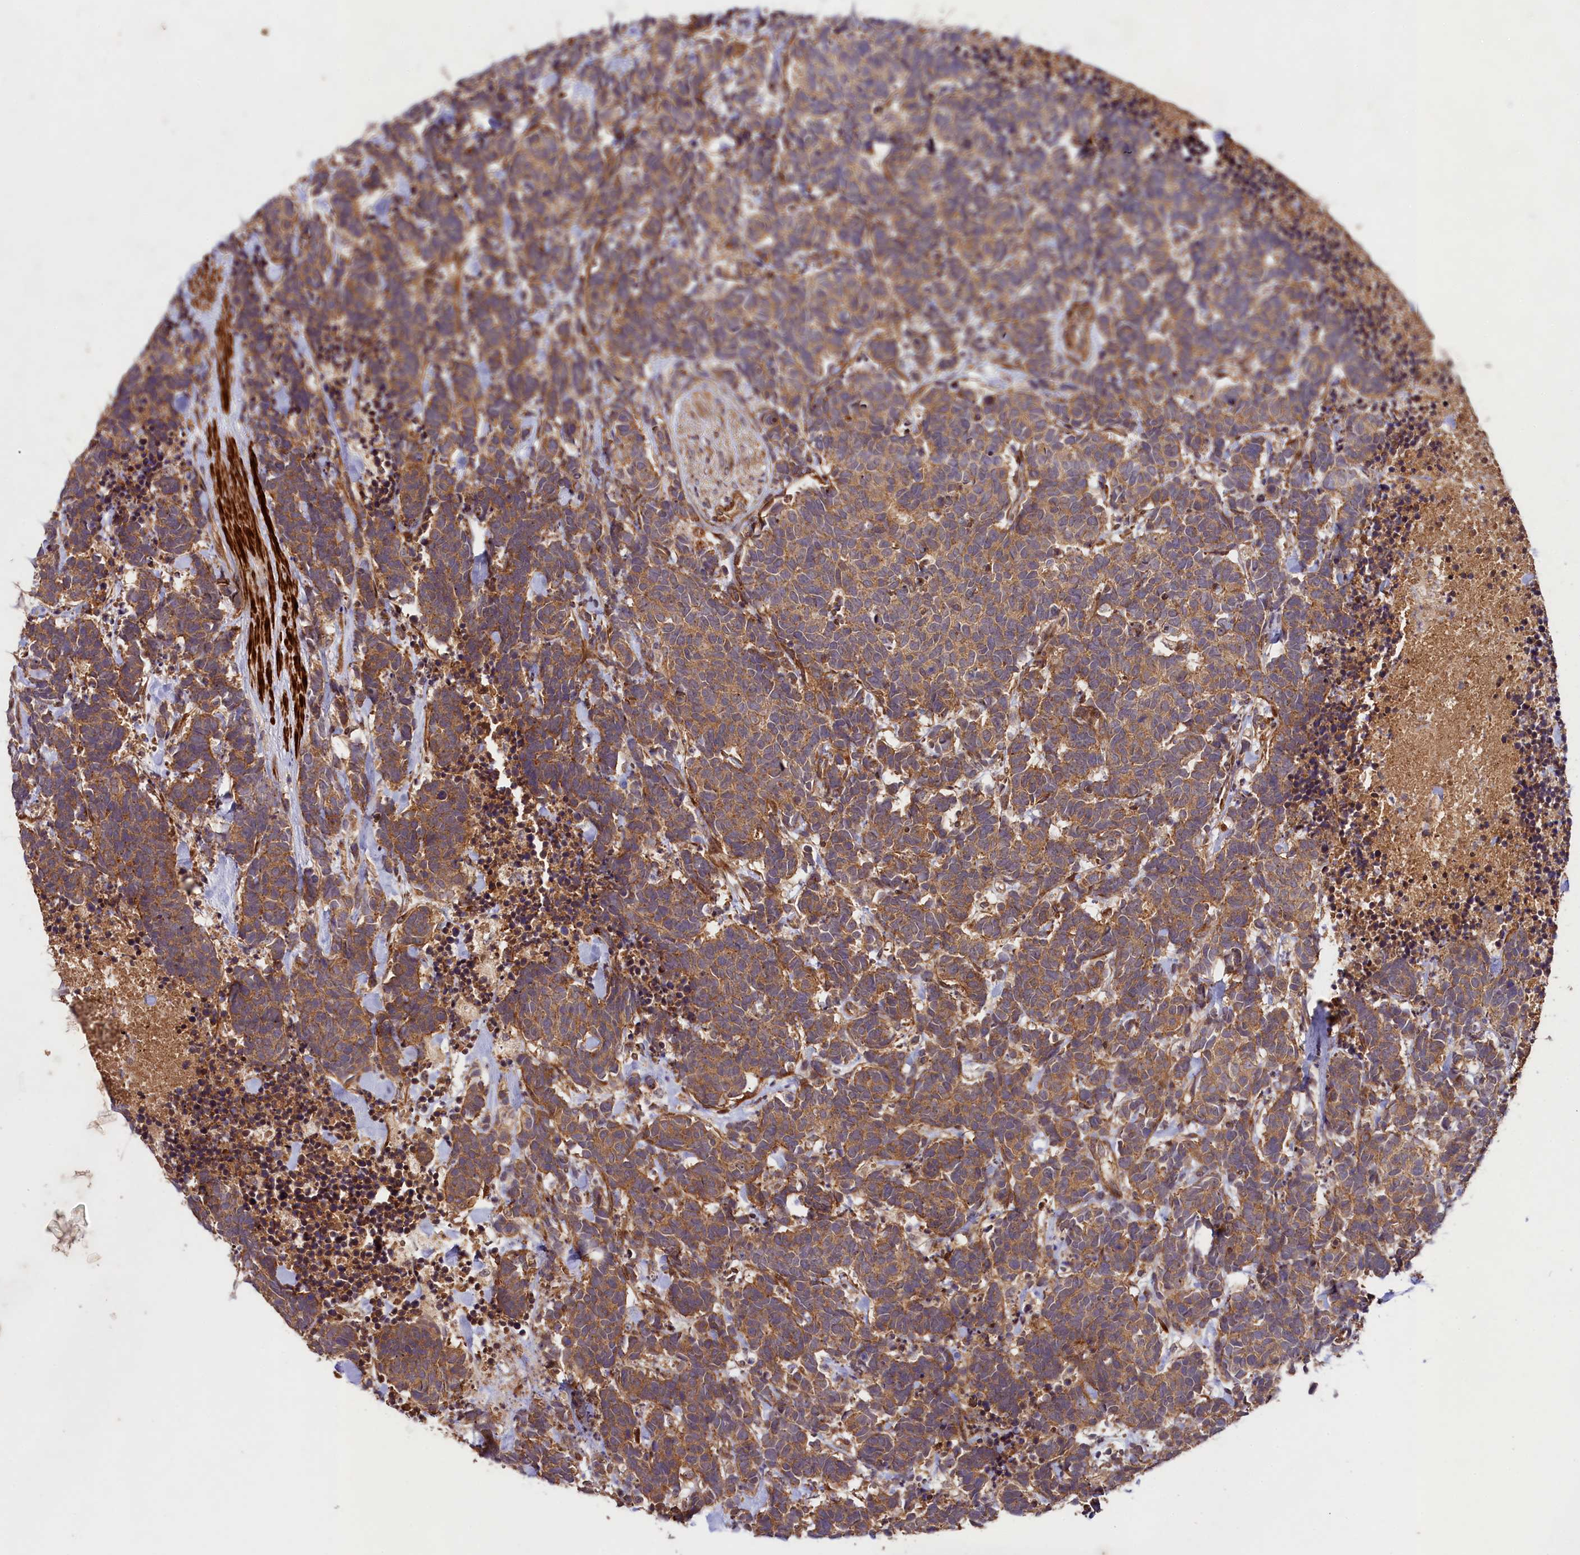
{"staining": {"intensity": "moderate", "quantity": ">75%", "location": "cytoplasmic/membranous"}, "tissue": "carcinoid", "cell_type": "Tumor cells", "image_type": "cancer", "snomed": [{"axis": "morphology", "description": "Carcinoma, NOS"}, {"axis": "morphology", "description": "Carcinoid, malignant, NOS"}, {"axis": "topography", "description": "Prostate"}], "caption": "Protein staining demonstrates moderate cytoplasmic/membranous staining in approximately >75% of tumor cells in carcinoid (malignant).", "gene": "CCDC102A", "patient": {"sex": "male", "age": 57}}